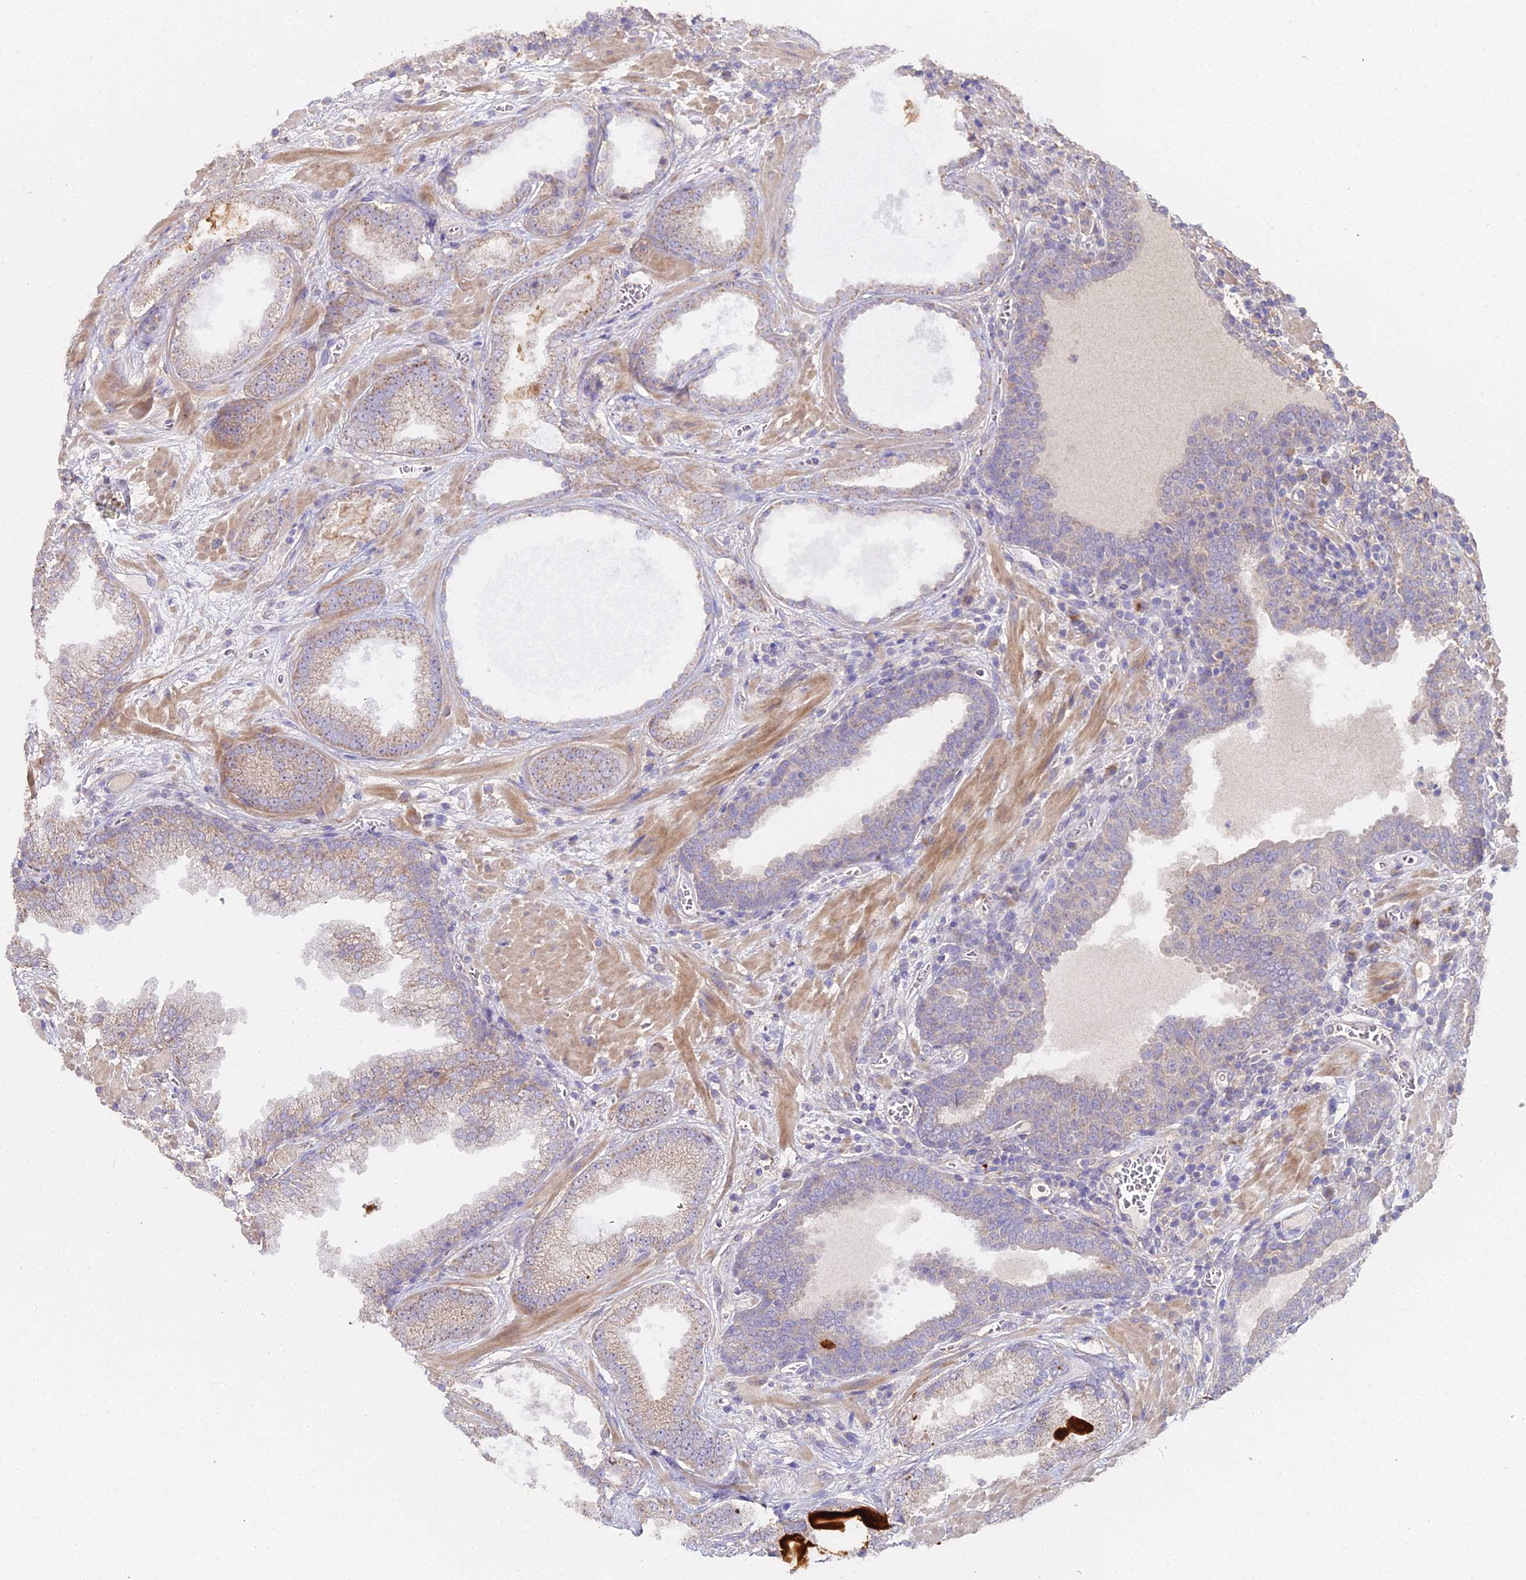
{"staining": {"intensity": "weak", "quantity": "25%-75%", "location": "cytoplasmic/membranous"}, "tissue": "prostate cancer", "cell_type": "Tumor cells", "image_type": "cancer", "snomed": [{"axis": "morphology", "description": "Adenocarcinoma, Low grade"}, {"axis": "topography", "description": "Prostate"}], "caption": "Immunohistochemistry of low-grade adenocarcinoma (prostate) exhibits low levels of weak cytoplasmic/membranous expression in approximately 25%-75% of tumor cells.", "gene": "METTL13", "patient": {"sex": "male", "age": 57}}